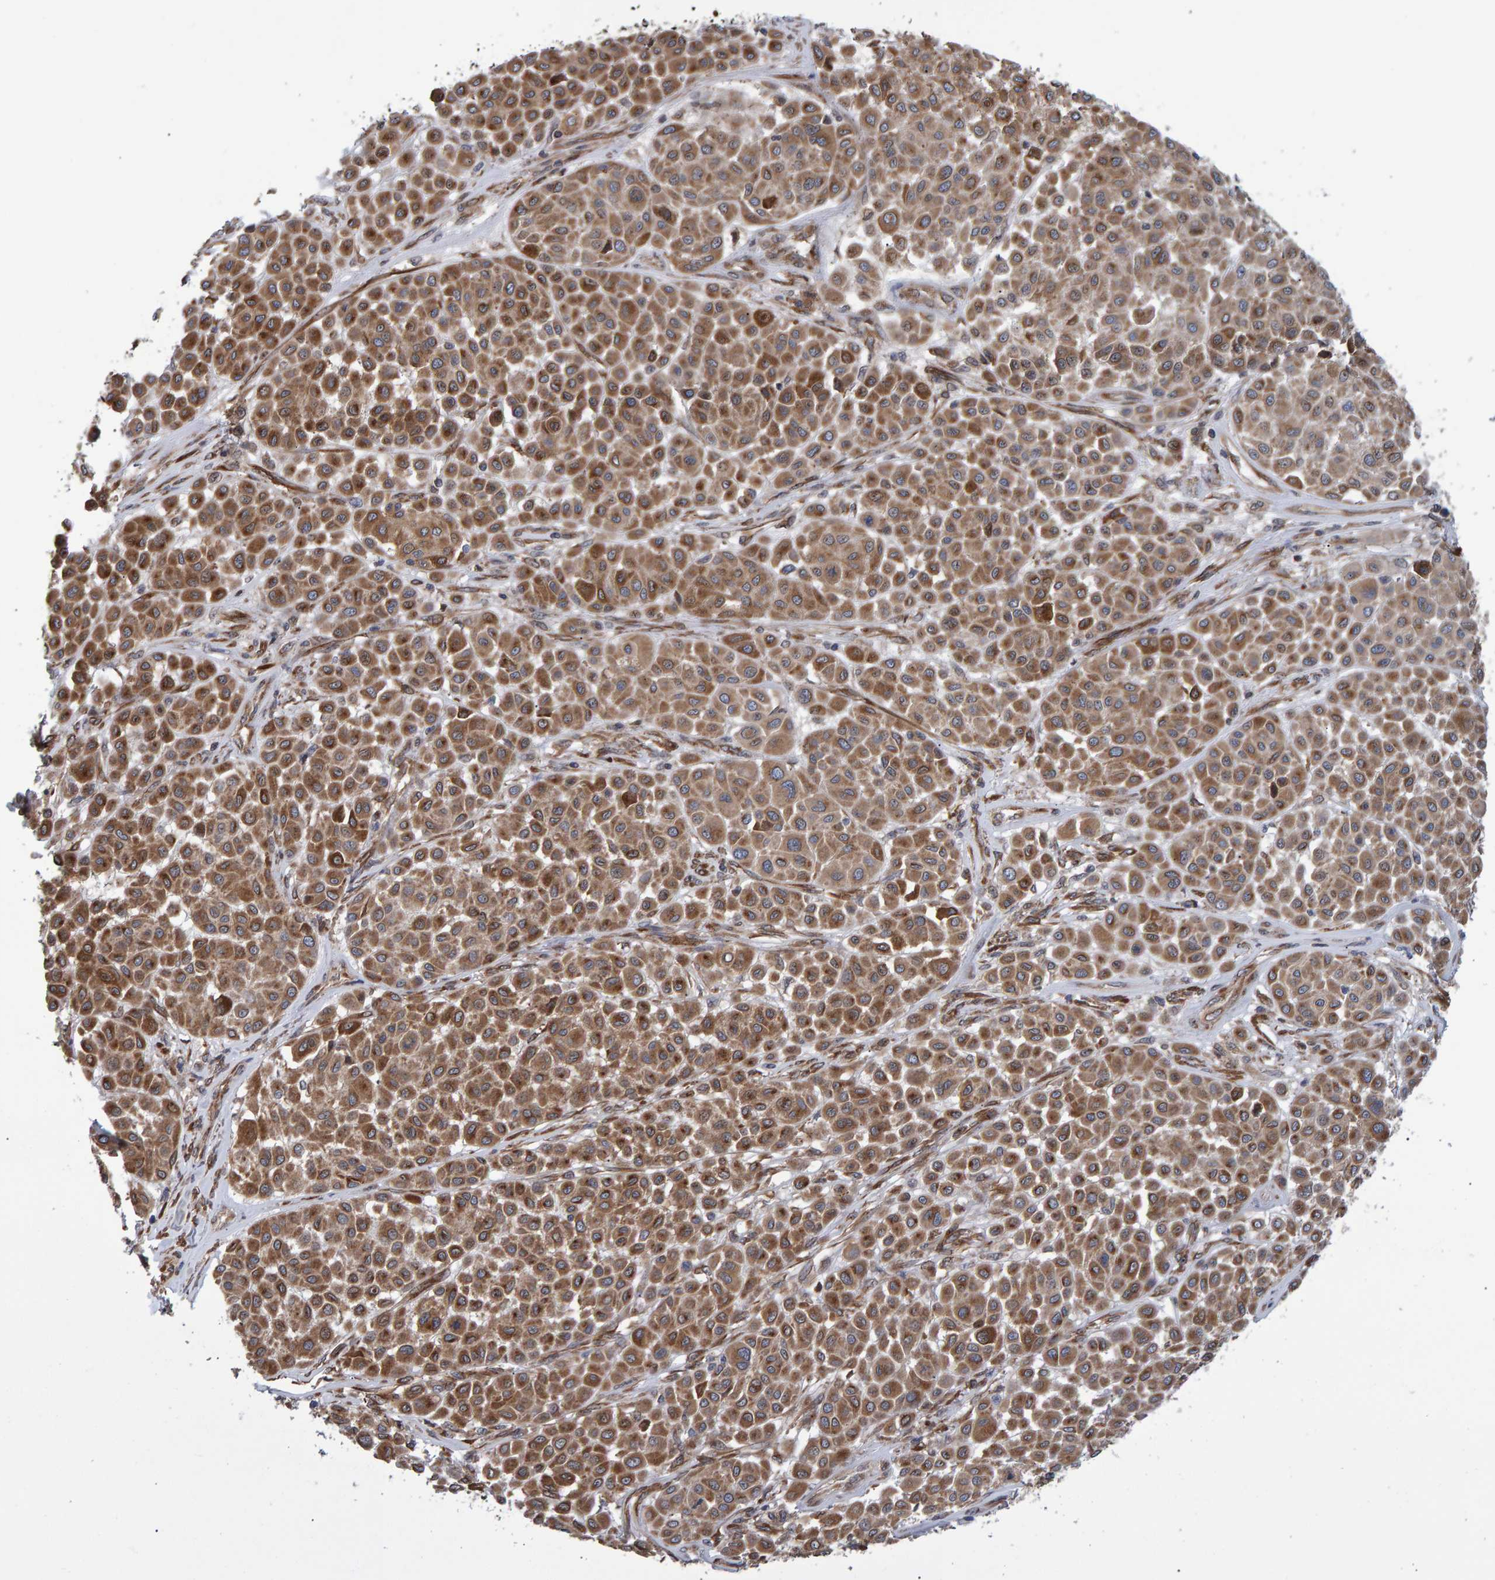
{"staining": {"intensity": "moderate", "quantity": ">75%", "location": "cytoplasmic/membranous"}, "tissue": "melanoma", "cell_type": "Tumor cells", "image_type": "cancer", "snomed": [{"axis": "morphology", "description": "Malignant melanoma, Metastatic site"}, {"axis": "topography", "description": "Soft tissue"}], "caption": "The photomicrograph reveals a brown stain indicating the presence of a protein in the cytoplasmic/membranous of tumor cells in malignant melanoma (metastatic site).", "gene": "FAM117A", "patient": {"sex": "male", "age": 41}}